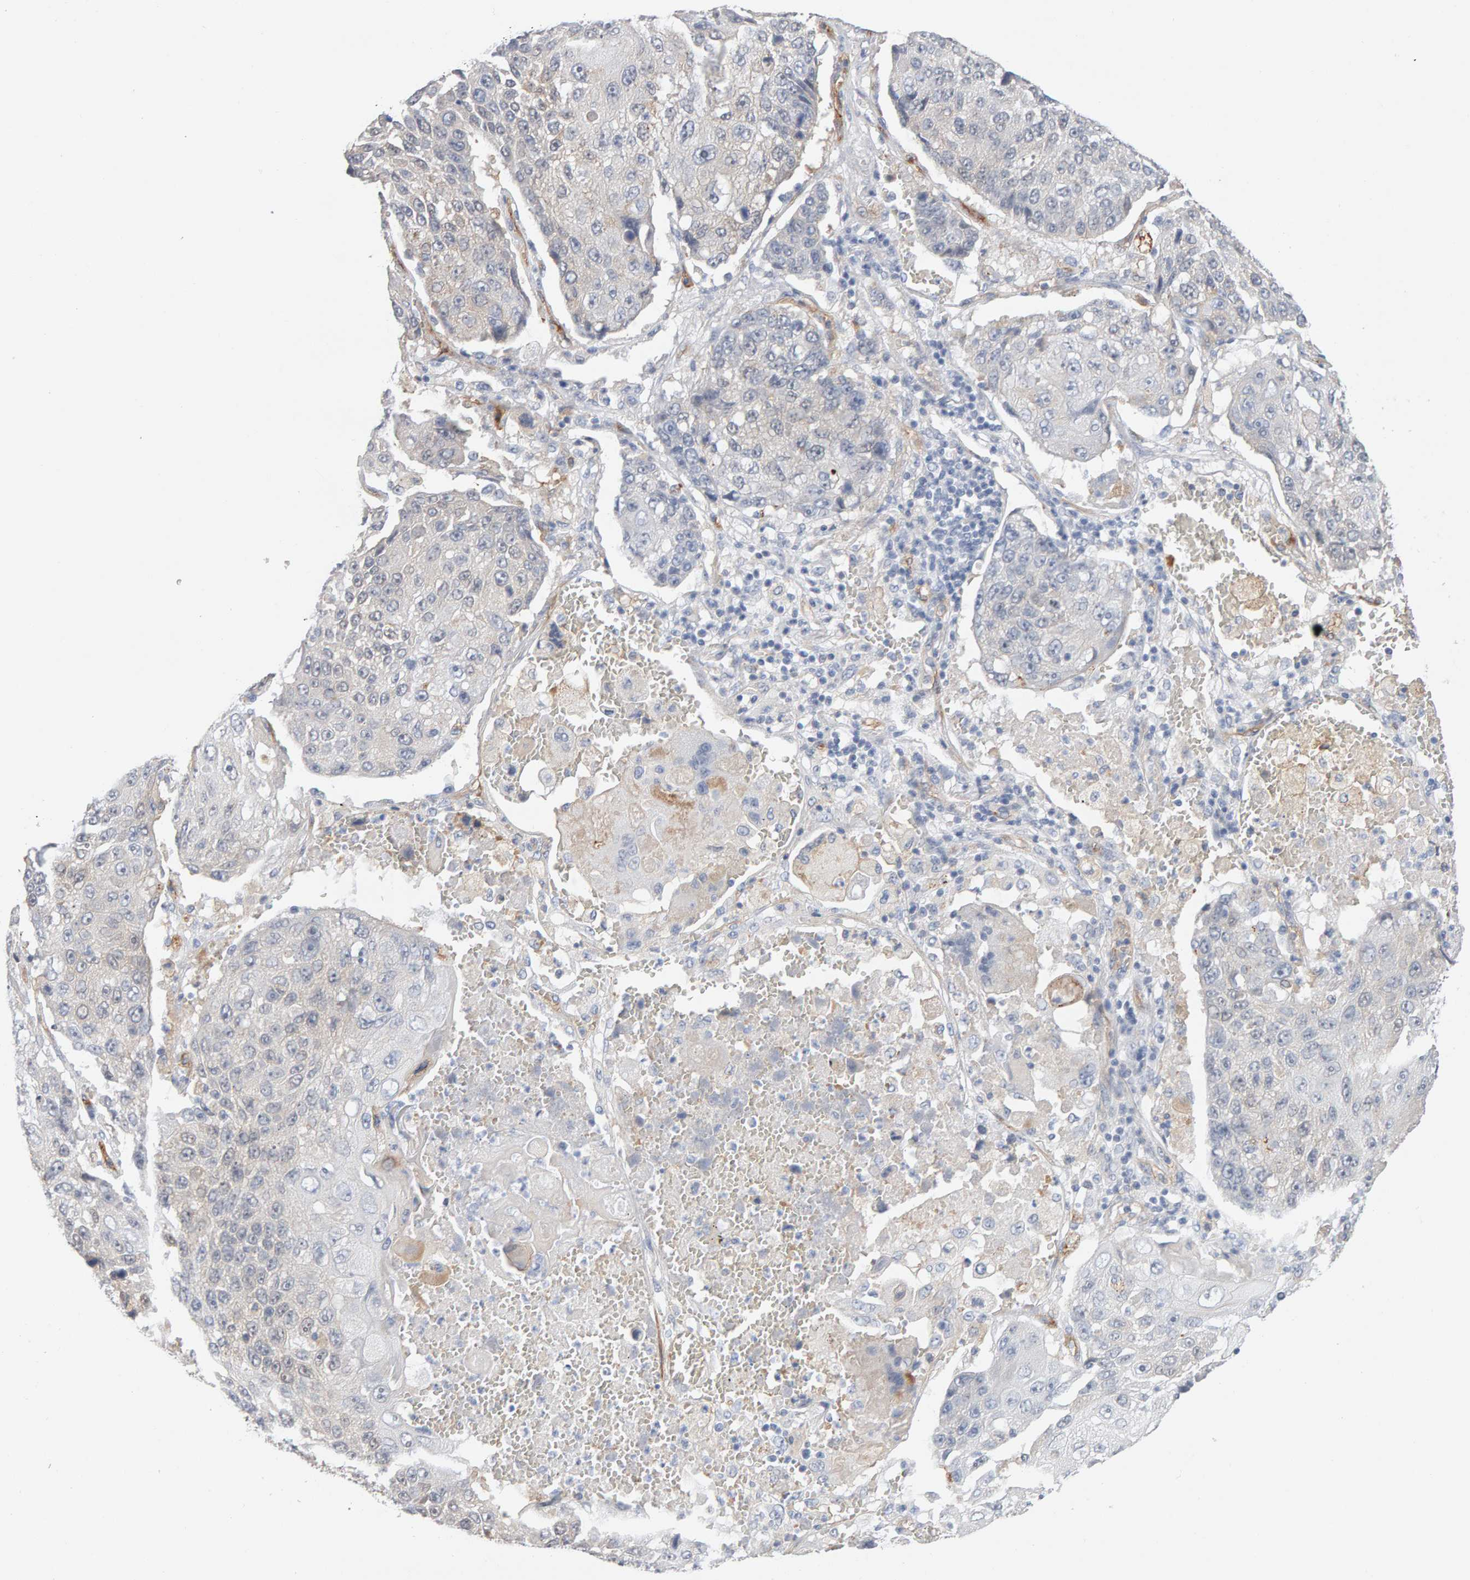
{"staining": {"intensity": "negative", "quantity": "none", "location": "none"}, "tissue": "lung cancer", "cell_type": "Tumor cells", "image_type": "cancer", "snomed": [{"axis": "morphology", "description": "Squamous cell carcinoma, NOS"}, {"axis": "topography", "description": "Lung"}], "caption": "Human lung squamous cell carcinoma stained for a protein using immunohistochemistry exhibits no positivity in tumor cells.", "gene": "METRNL", "patient": {"sex": "male", "age": 61}}